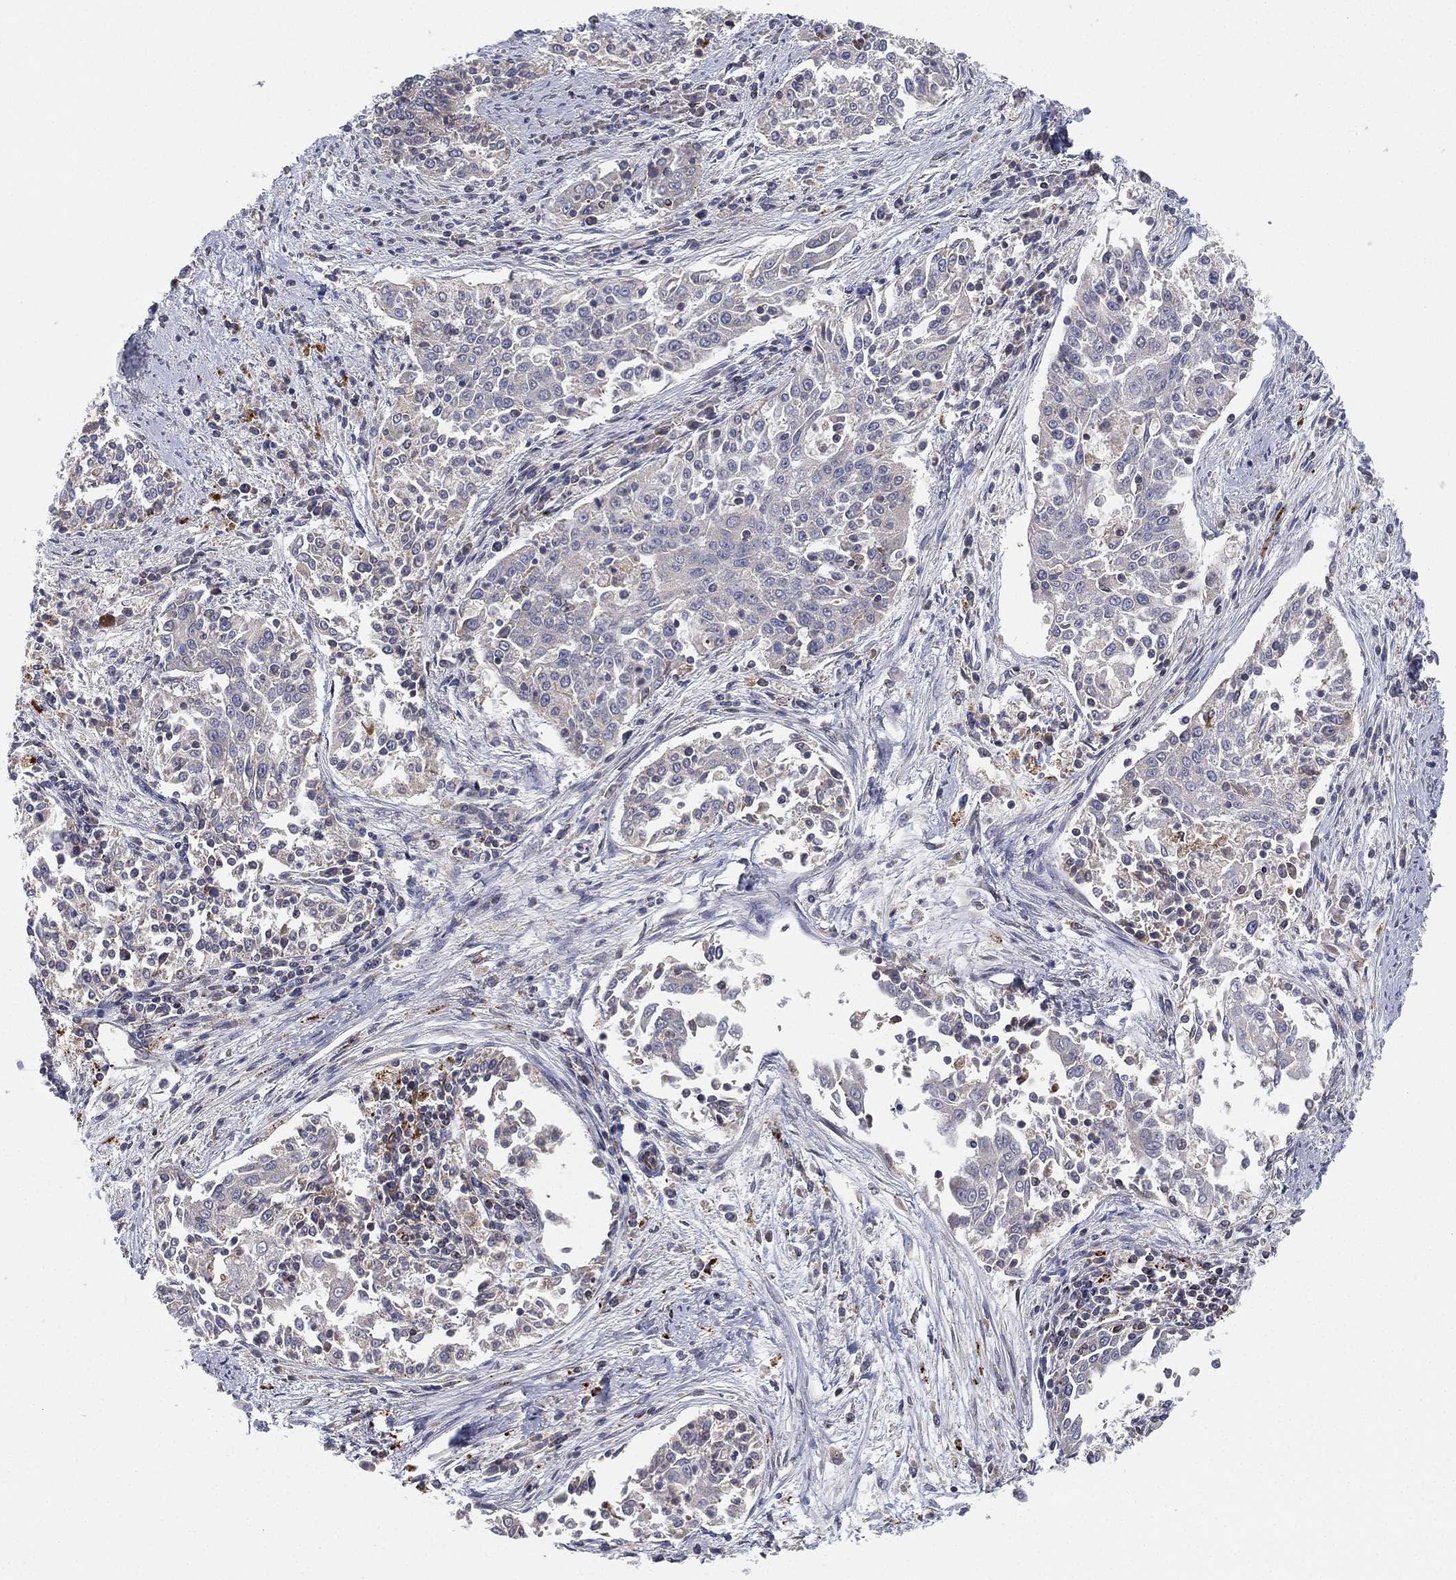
{"staining": {"intensity": "negative", "quantity": "none", "location": "none"}, "tissue": "cervical cancer", "cell_type": "Tumor cells", "image_type": "cancer", "snomed": [{"axis": "morphology", "description": "Squamous cell carcinoma, NOS"}, {"axis": "topography", "description": "Cervix"}], "caption": "High magnification brightfield microscopy of squamous cell carcinoma (cervical) stained with DAB (brown) and counterstained with hematoxylin (blue): tumor cells show no significant staining.", "gene": "CYB5B", "patient": {"sex": "female", "age": 41}}